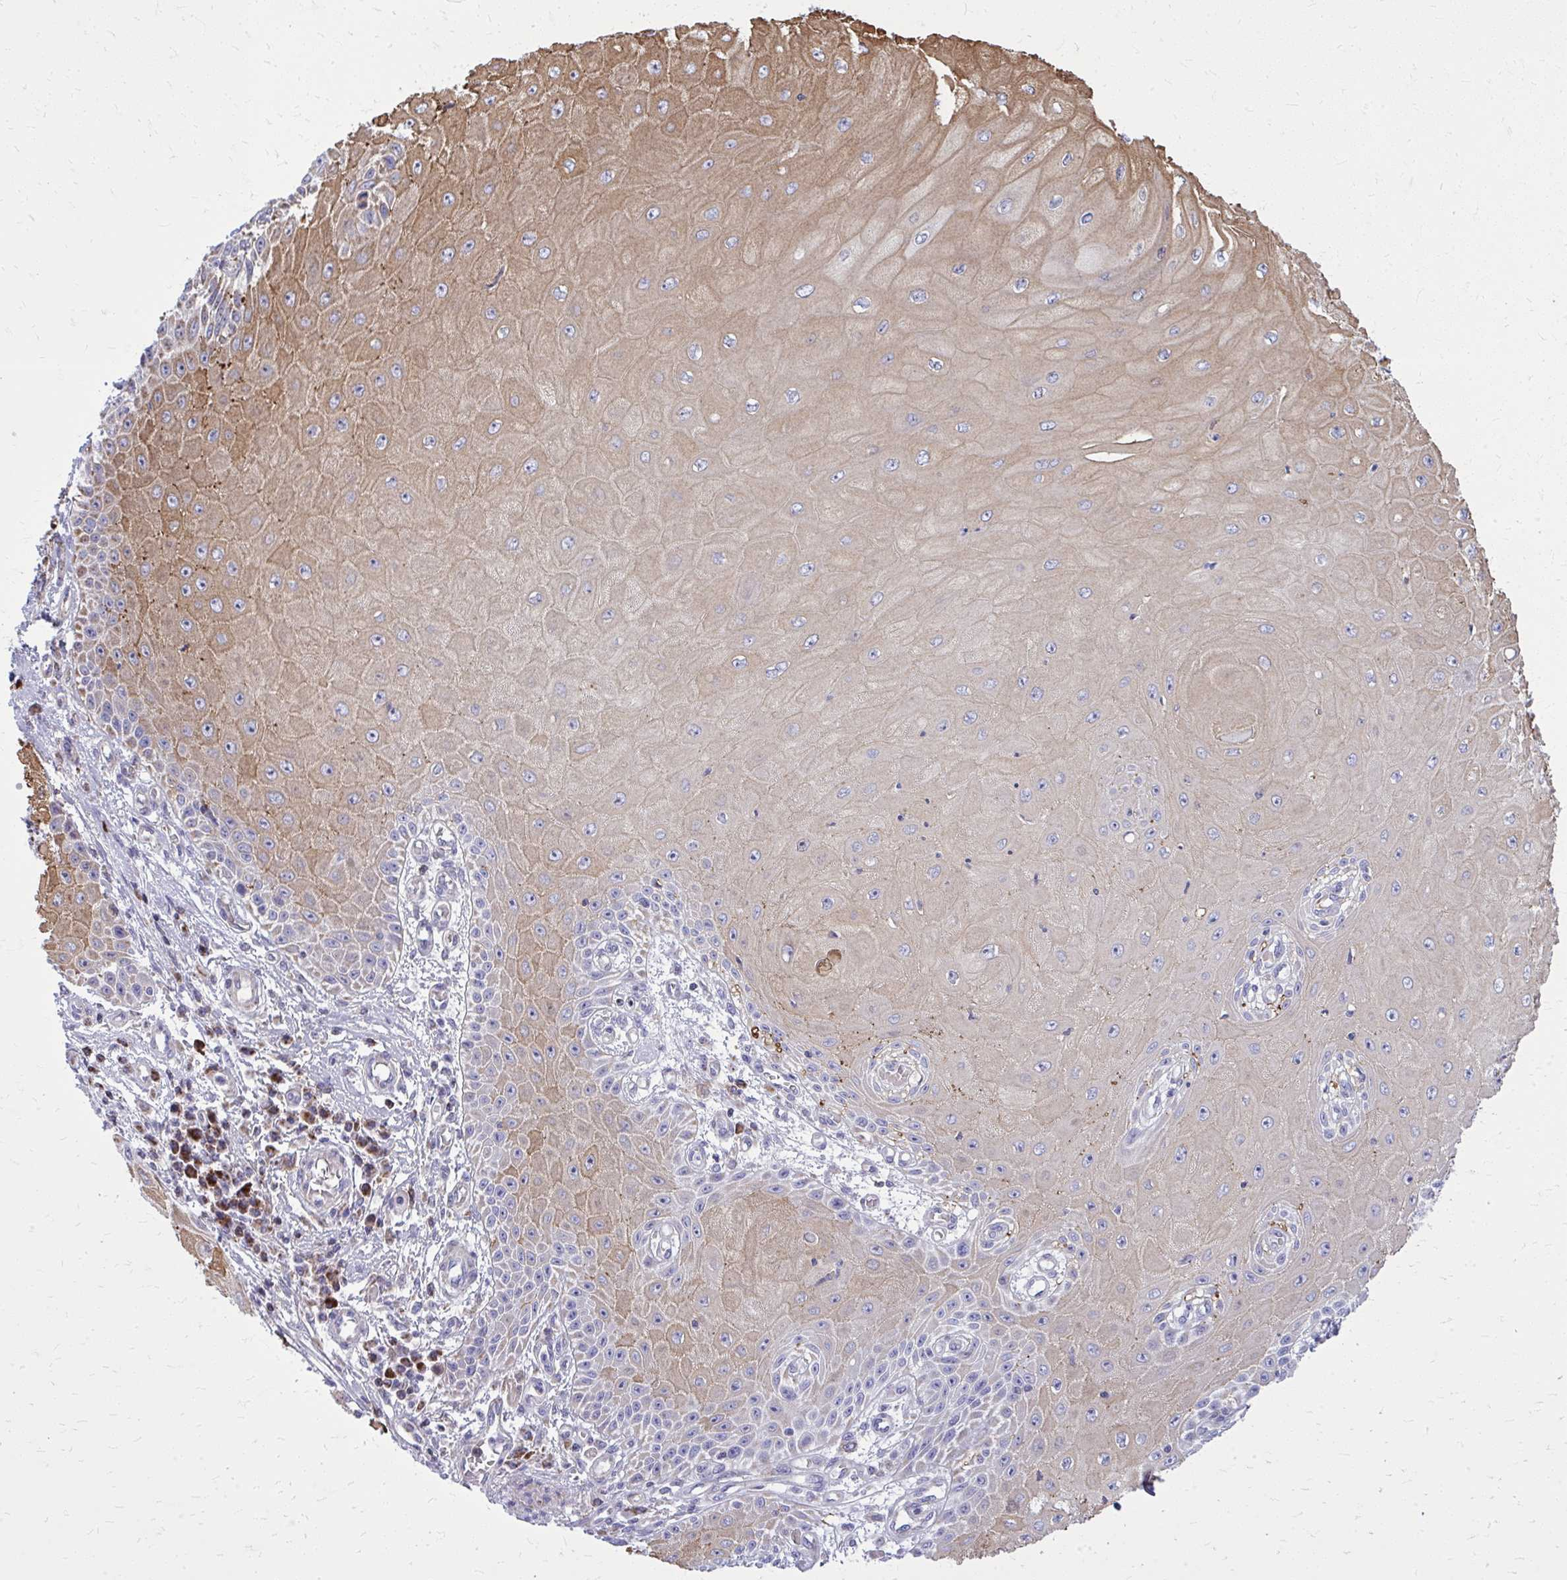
{"staining": {"intensity": "moderate", "quantity": "<25%", "location": "cytoplasmic/membranous"}, "tissue": "skin cancer", "cell_type": "Tumor cells", "image_type": "cancer", "snomed": [{"axis": "morphology", "description": "Squamous cell carcinoma, NOS"}, {"axis": "topography", "description": "Skin"}, {"axis": "topography", "description": "Vulva"}], "caption": "The photomicrograph exhibits staining of skin cancer (squamous cell carcinoma), revealing moderate cytoplasmic/membranous protein positivity (brown color) within tumor cells.", "gene": "ZNF362", "patient": {"sex": "female", "age": 44}}